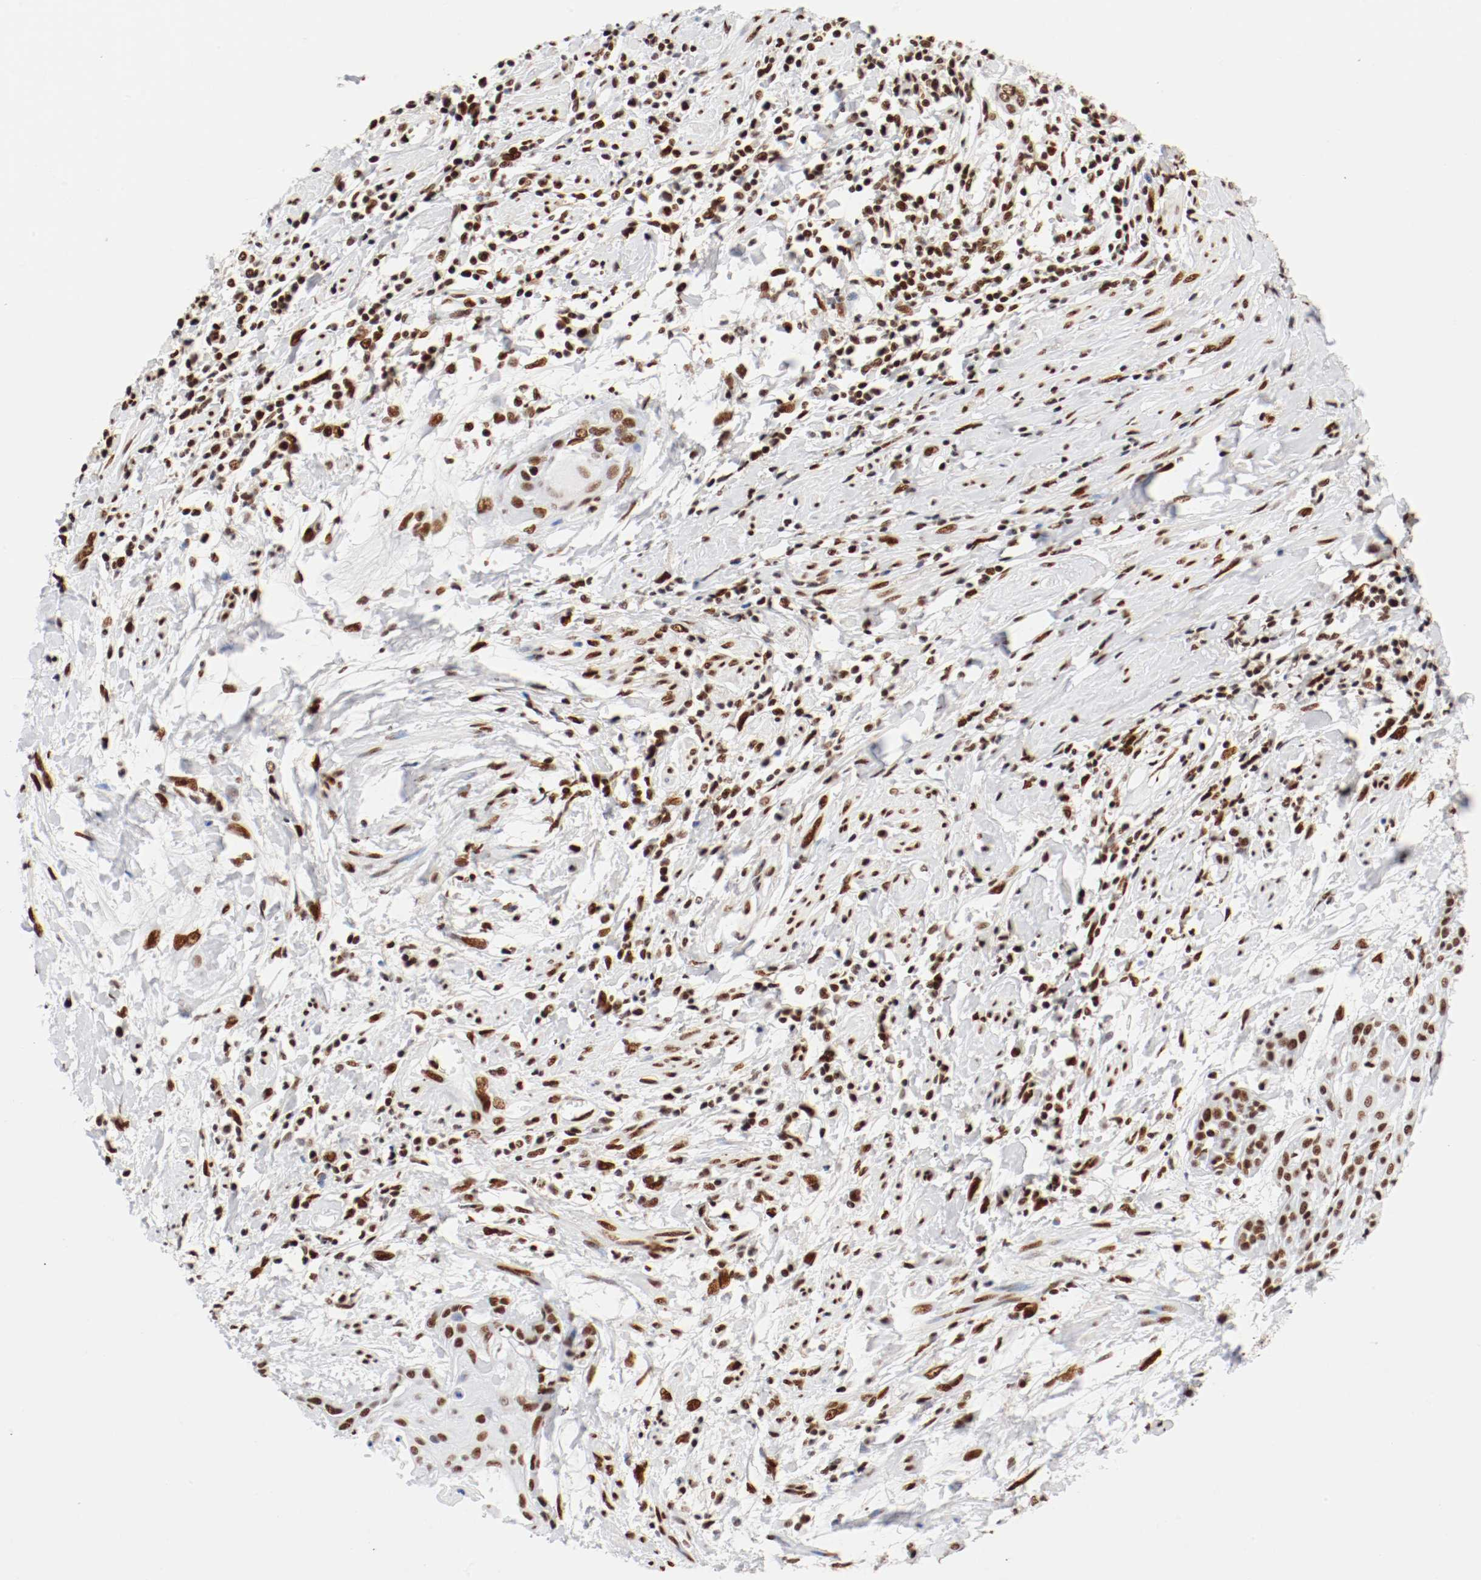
{"staining": {"intensity": "moderate", "quantity": ">75%", "location": "nuclear"}, "tissue": "cervical cancer", "cell_type": "Tumor cells", "image_type": "cancer", "snomed": [{"axis": "morphology", "description": "Squamous cell carcinoma, NOS"}, {"axis": "topography", "description": "Cervix"}], "caption": "Cervical cancer (squamous cell carcinoma) was stained to show a protein in brown. There is medium levels of moderate nuclear staining in about >75% of tumor cells.", "gene": "CTBP1", "patient": {"sex": "female", "age": 57}}